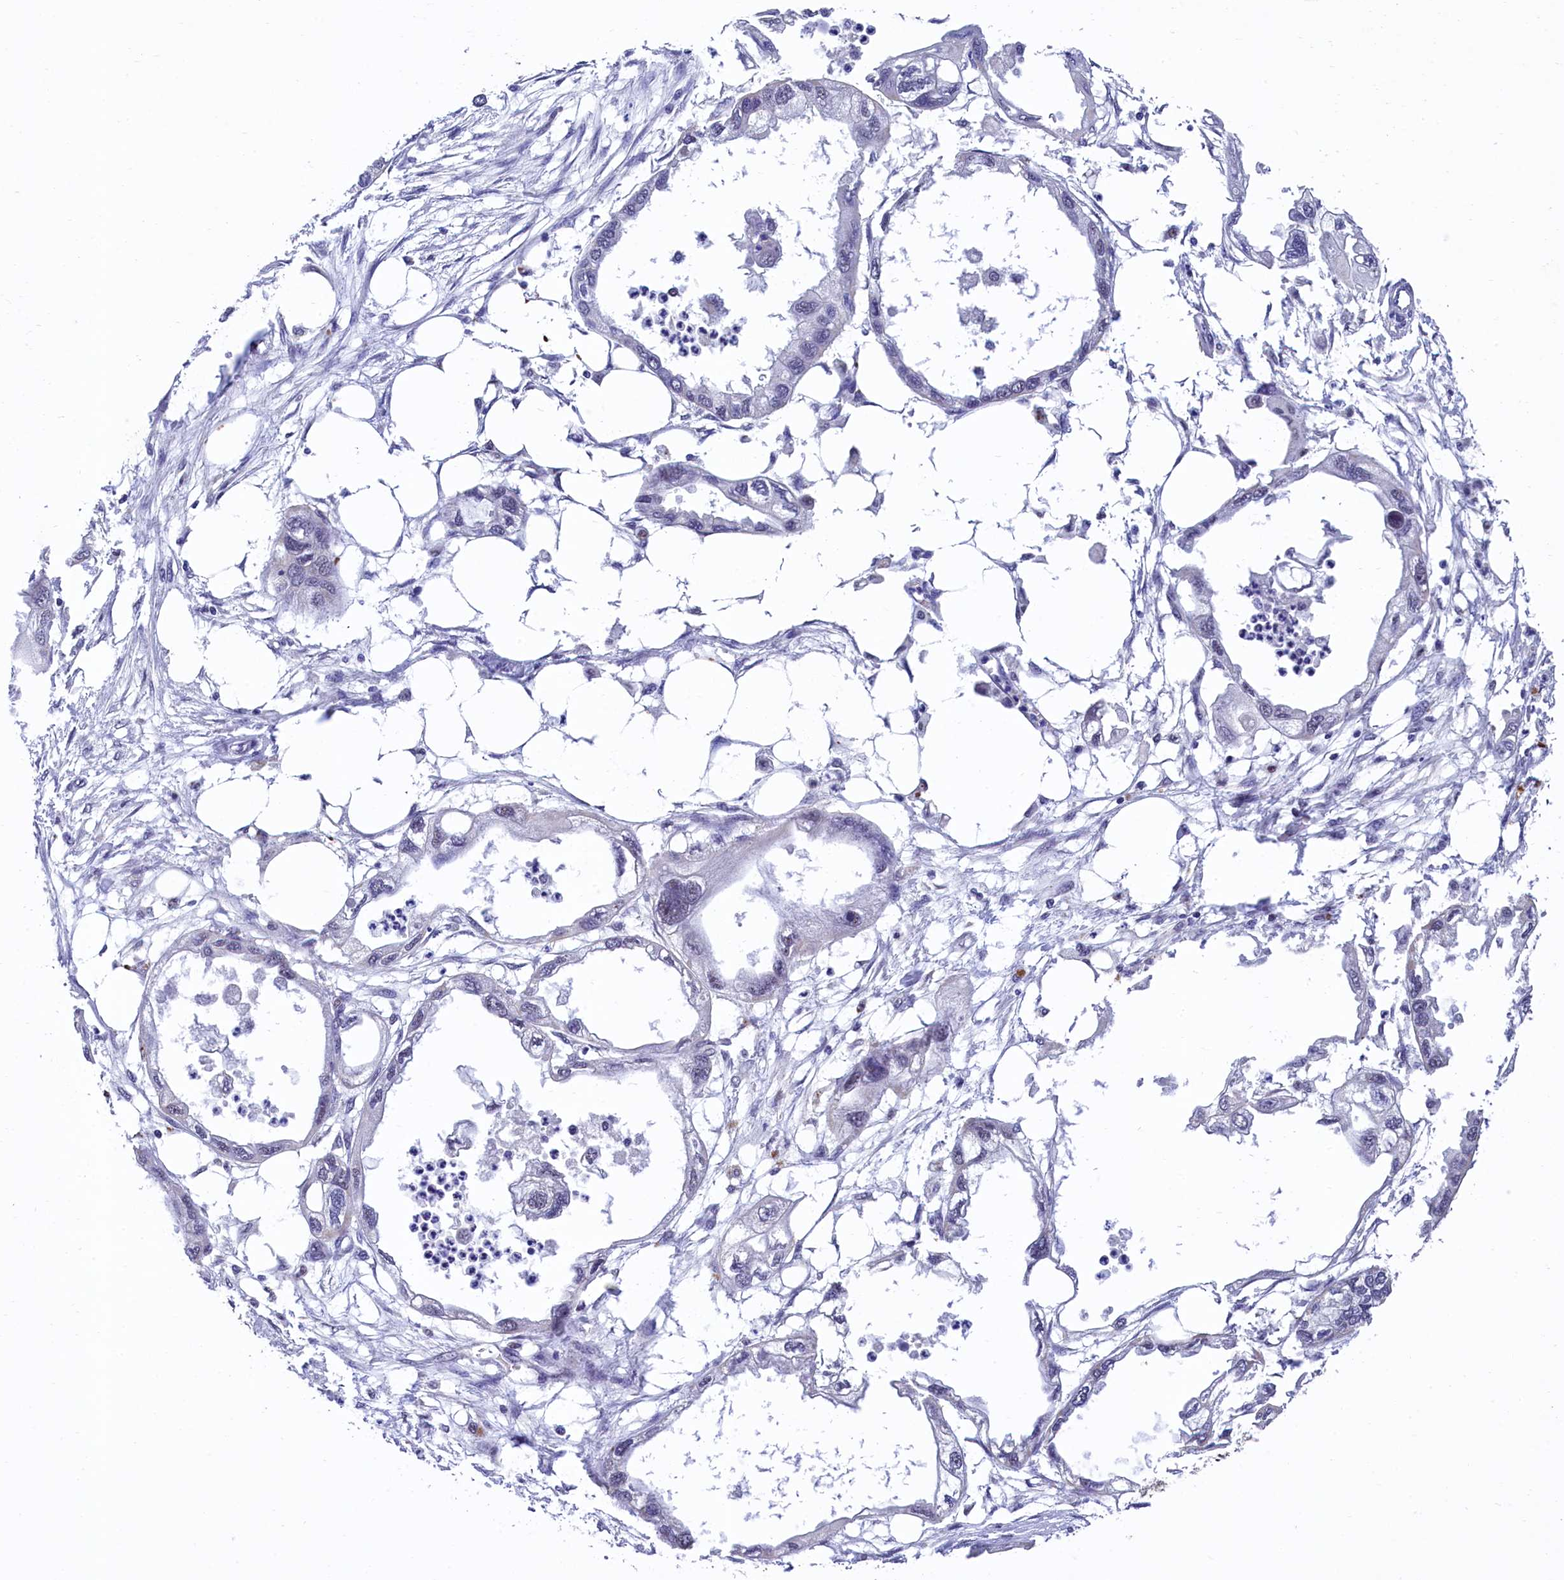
{"staining": {"intensity": "negative", "quantity": "none", "location": "none"}, "tissue": "endometrial cancer", "cell_type": "Tumor cells", "image_type": "cancer", "snomed": [{"axis": "morphology", "description": "Adenocarcinoma, NOS"}, {"axis": "morphology", "description": "Adenocarcinoma, metastatic, NOS"}, {"axis": "topography", "description": "Adipose tissue"}, {"axis": "topography", "description": "Endometrium"}], "caption": "Immunohistochemistry photomicrograph of neoplastic tissue: human endometrial metastatic adenocarcinoma stained with DAB reveals no significant protein expression in tumor cells.", "gene": "HECTD4", "patient": {"sex": "female", "age": 67}}